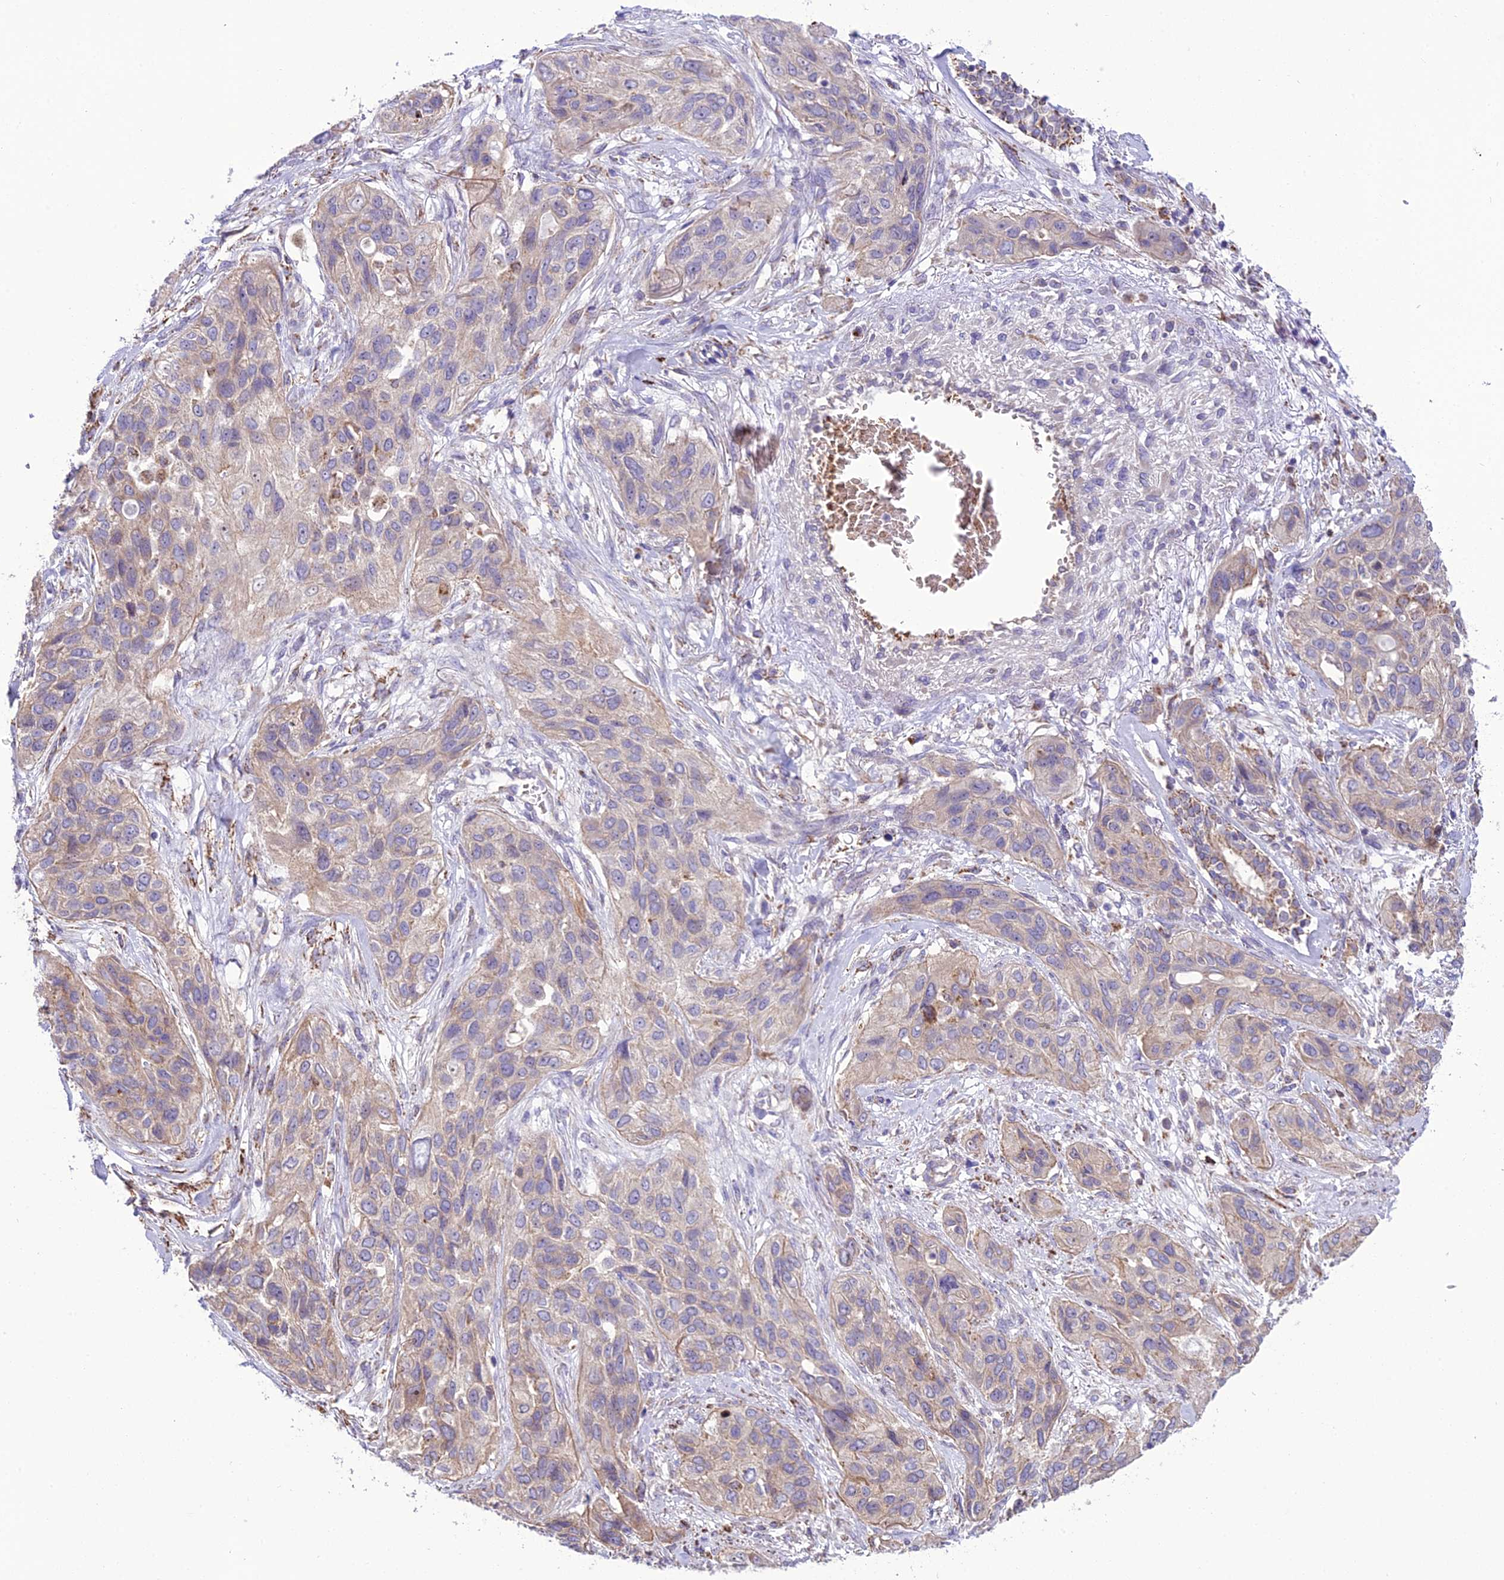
{"staining": {"intensity": "weak", "quantity": "25%-75%", "location": "cytoplasmic/membranous"}, "tissue": "lung cancer", "cell_type": "Tumor cells", "image_type": "cancer", "snomed": [{"axis": "morphology", "description": "Squamous cell carcinoma, NOS"}, {"axis": "topography", "description": "Lung"}], "caption": "IHC (DAB) staining of human lung cancer displays weak cytoplasmic/membranous protein positivity in approximately 25%-75% of tumor cells.", "gene": "TBC1D24", "patient": {"sex": "female", "age": 70}}